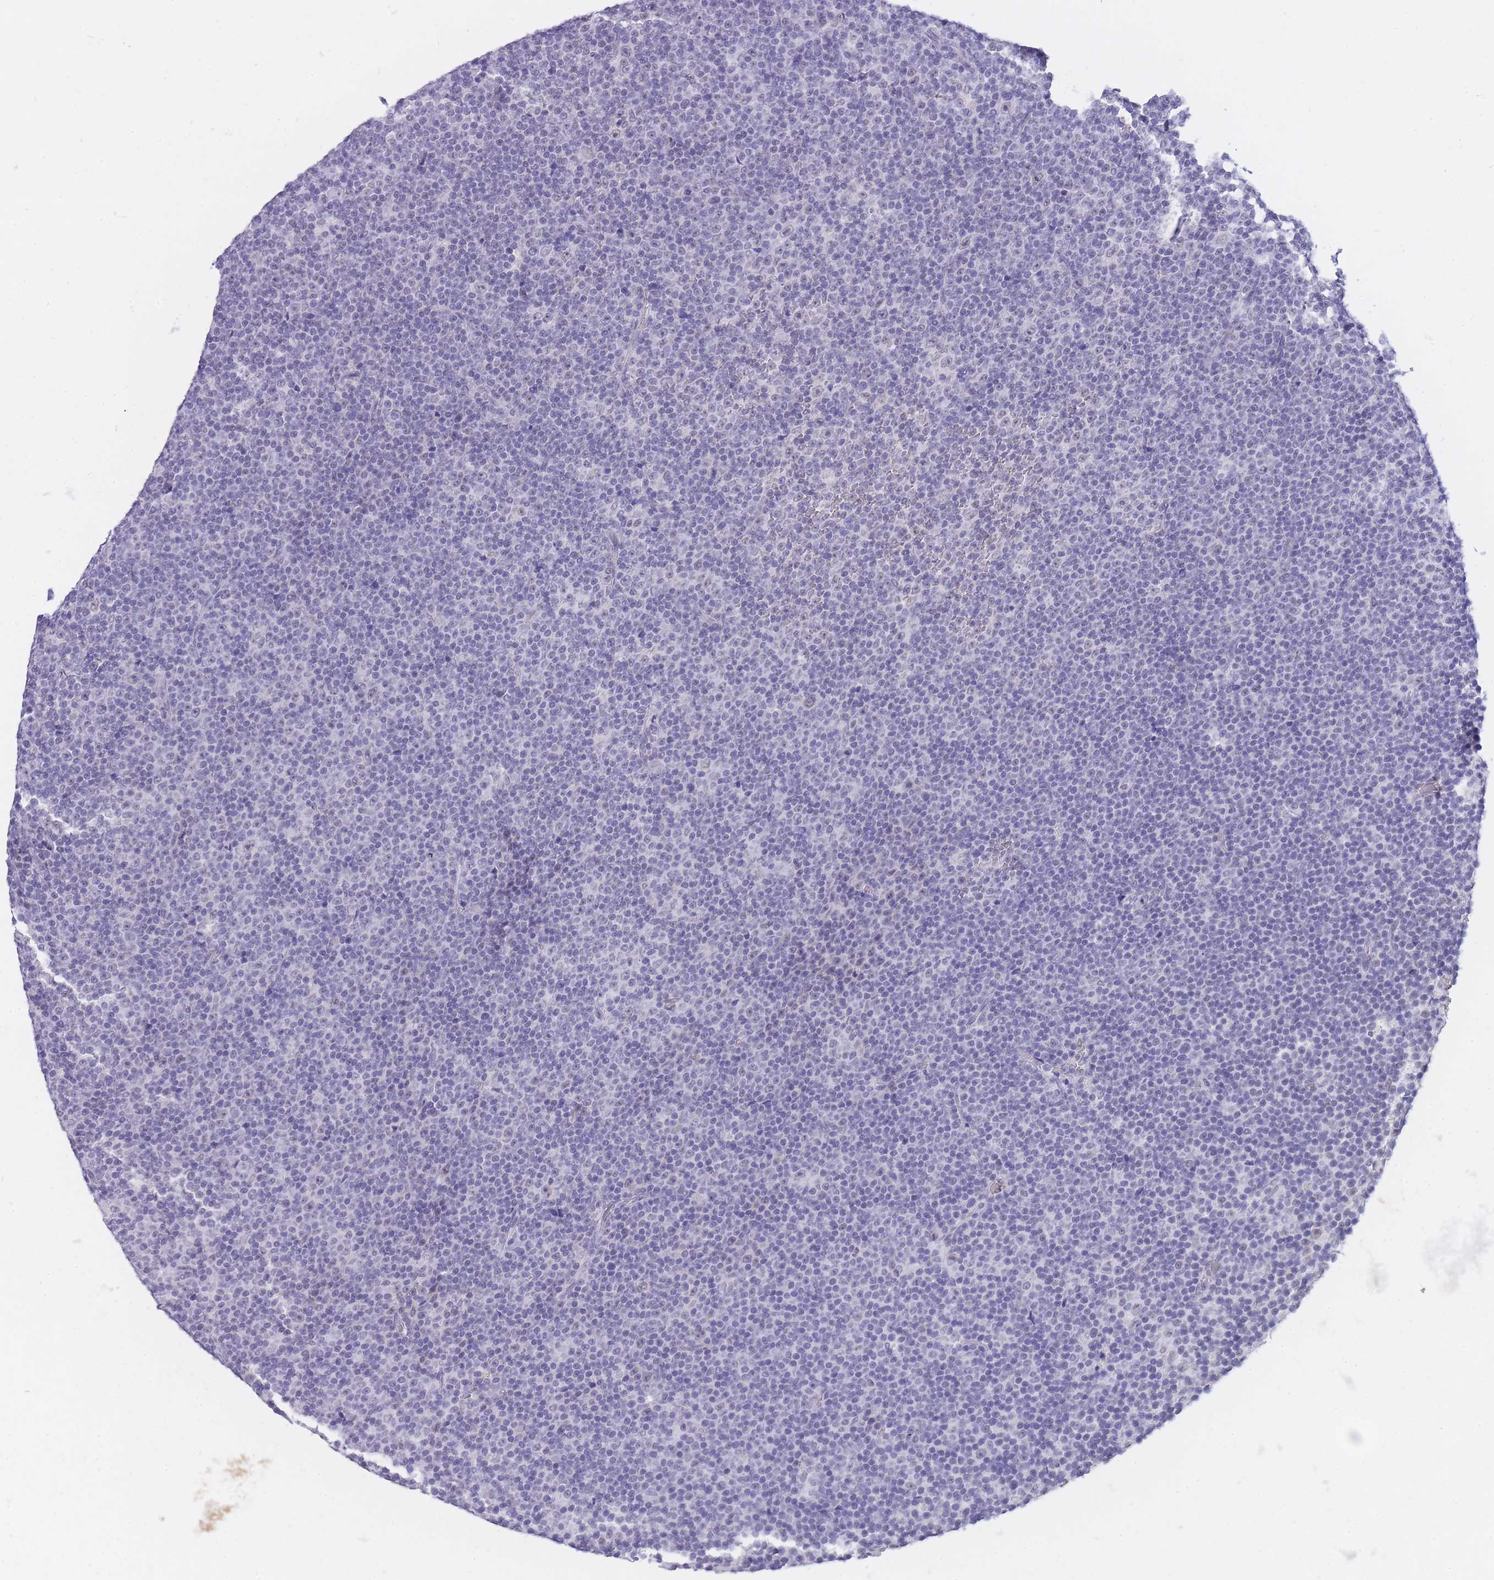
{"staining": {"intensity": "negative", "quantity": "none", "location": "none"}, "tissue": "lymphoma", "cell_type": "Tumor cells", "image_type": "cancer", "snomed": [{"axis": "morphology", "description": "Malignant lymphoma, non-Hodgkin's type, Low grade"}, {"axis": "topography", "description": "Lymph node"}], "caption": "The micrograph exhibits no significant positivity in tumor cells of low-grade malignant lymphoma, non-Hodgkin's type. Nuclei are stained in blue.", "gene": "FRAT2", "patient": {"sex": "female", "age": 67}}